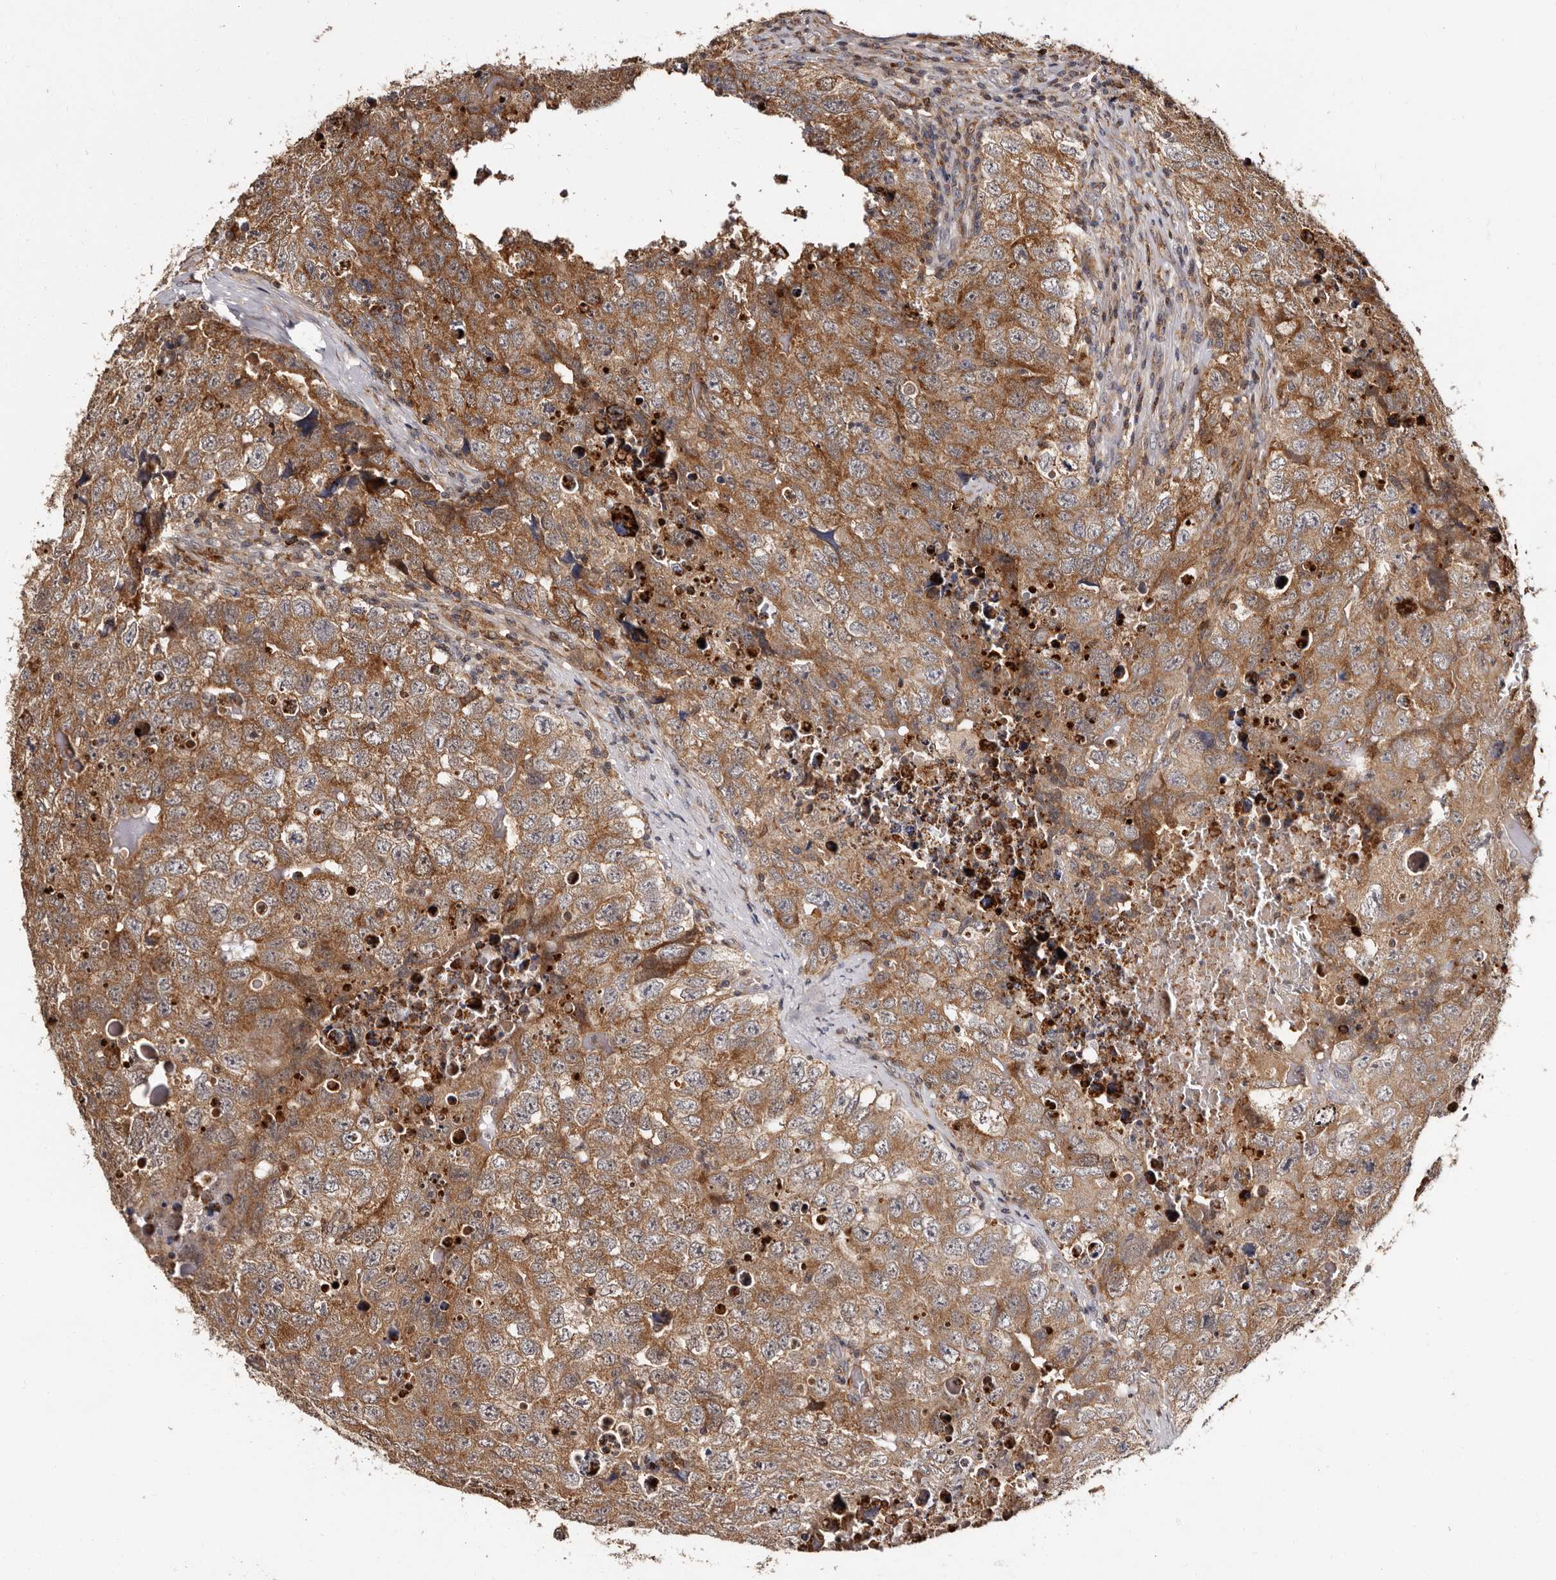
{"staining": {"intensity": "moderate", "quantity": ">75%", "location": "cytoplasmic/membranous"}, "tissue": "testis cancer", "cell_type": "Tumor cells", "image_type": "cancer", "snomed": [{"axis": "morphology", "description": "Seminoma, NOS"}, {"axis": "morphology", "description": "Carcinoma, Embryonal, NOS"}, {"axis": "topography", "description": "Testis"}], "caption": "Brown immunohistochemical staining in human testis cancer shows moderate cytoplasmic/membranous expression in about >75% of tumor cells. Immunohistochemistry stains the protein of interest in brown and the nuclei are stained blue.", "gene": "BAX", "patient": {"sex": "male", "age": 43}}